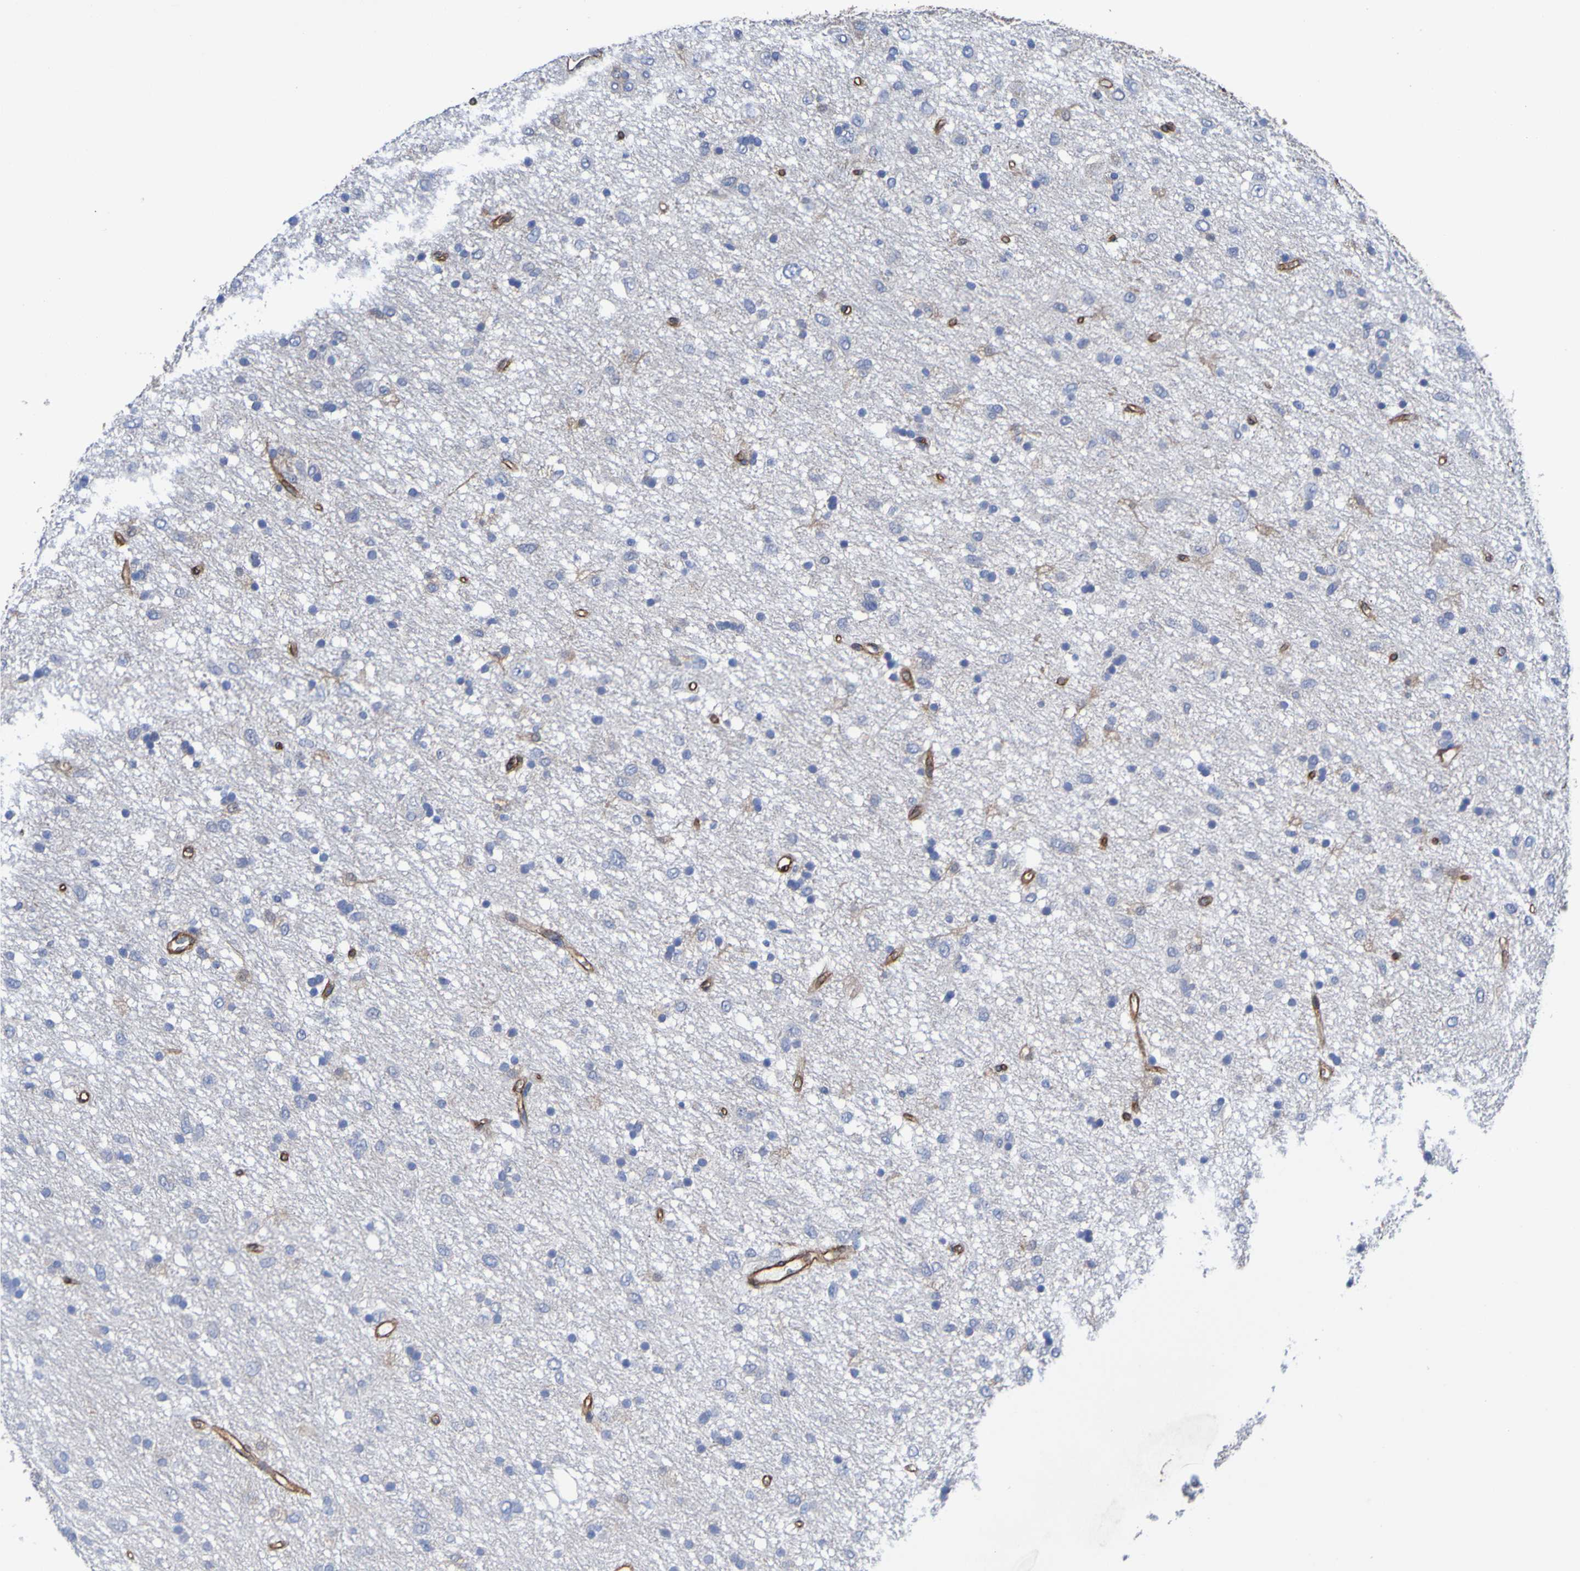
{"staining": {"intensity": "weak", "quantity": "<25%", "location": "cytoplasmic/membranous"}, "tissue": "glioma", "cell_type": "Tumor cells", "image_type": "cancer", "snomed": [{"axis": "morphology", "description": "Glioma, malignant, Low grade"}, {"axis": "topography", "description": "Brain"}], "caption": "Malignant low-grade glioma was stained to show a protein in brown. There is no significant positivity in tumor cells.", "gene": "ELMOD3", "patient": {"sex": "male", "age": 77}}